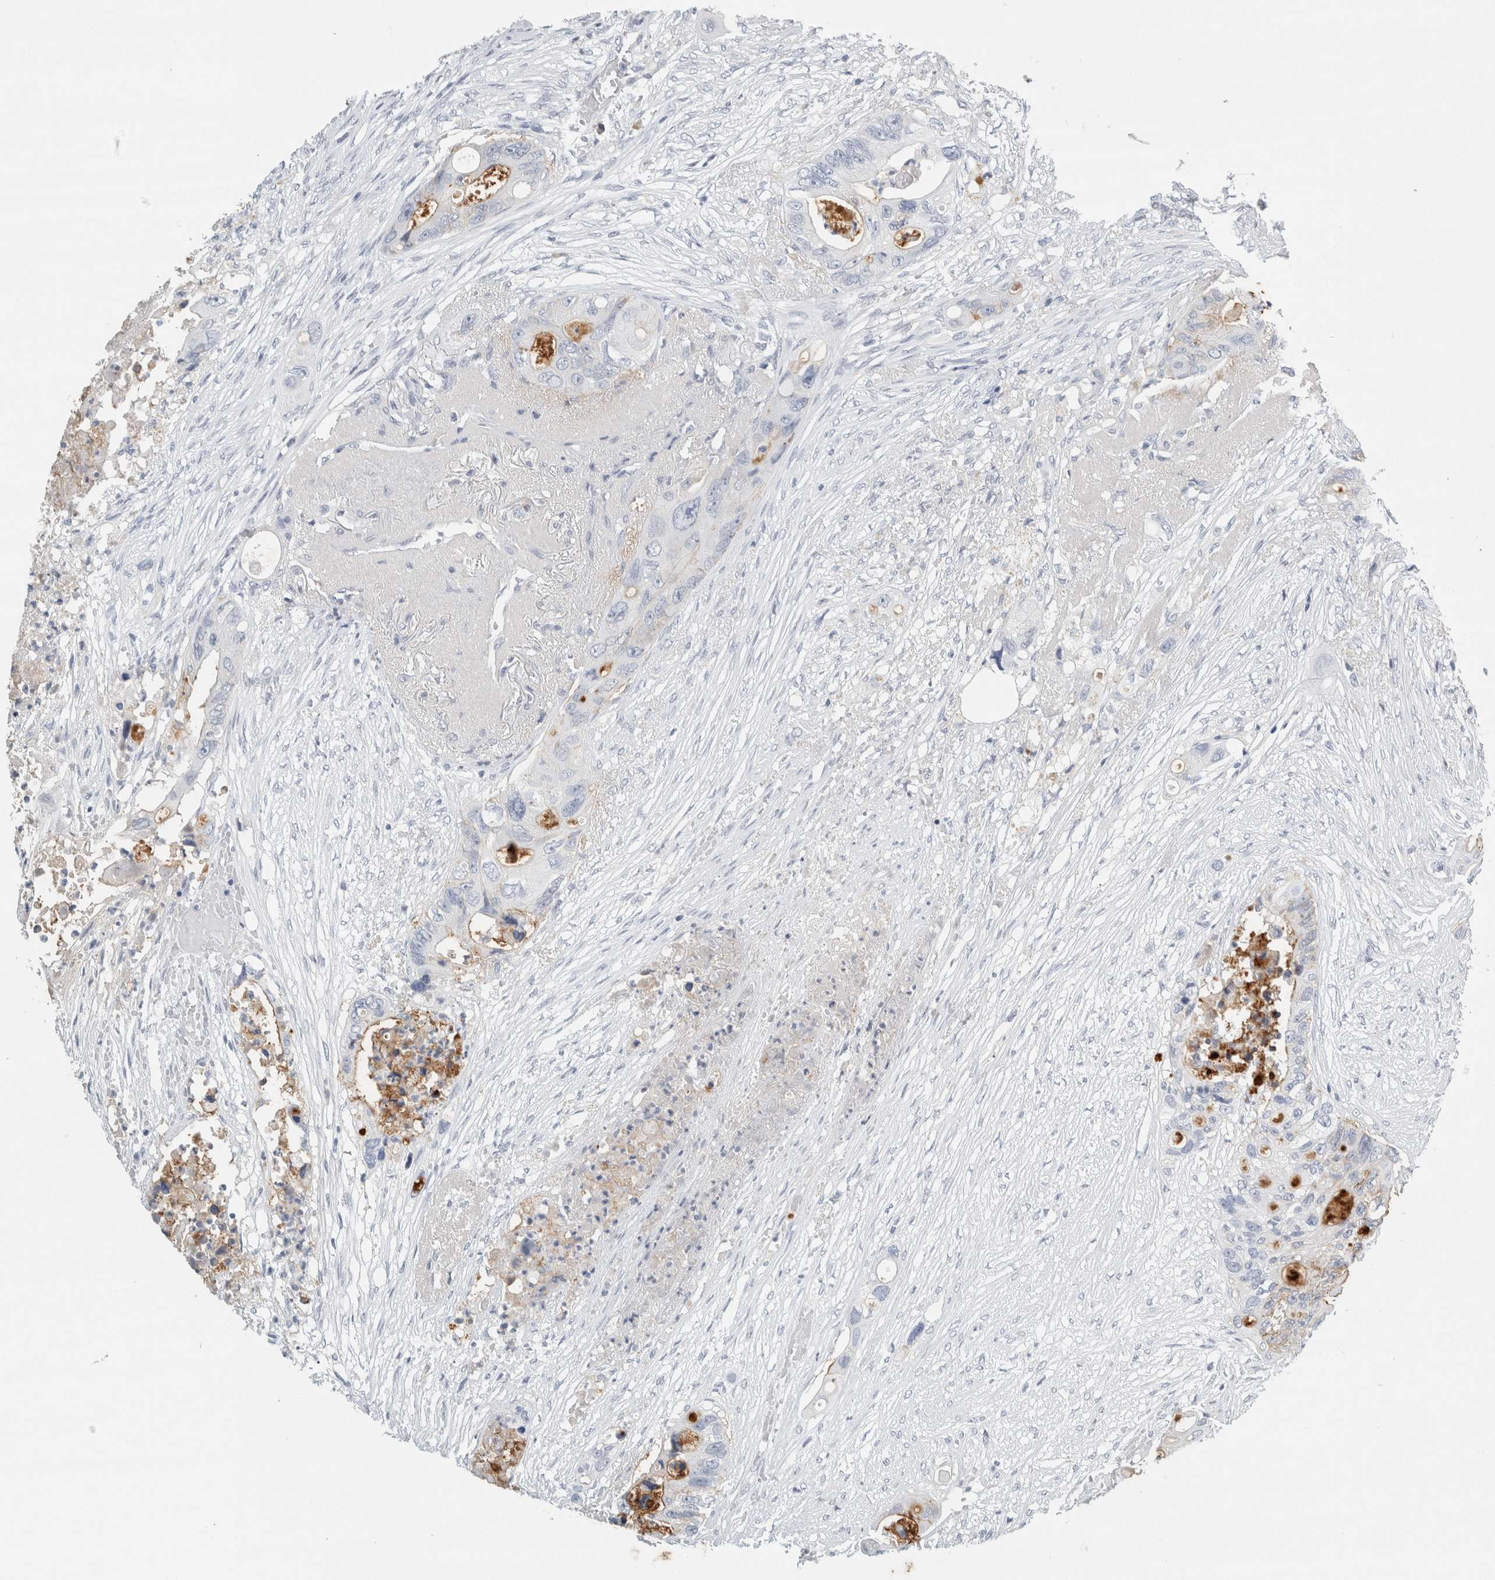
{"staining": {"intensity": "moderate", "quantity": "<25%", "location": "cytoplasmic/membranous"}, "tissue": "colorectal cancer", "cell_type": "Tumor cells", "image_type": "cancer", "snomed": [{"axis": "morphology", "description": "Adenocarcinoma, NOS"}, {"axis": "topography", "description": "Colon"}], "caption": "Protein expression by immunohistochemistry exhibits moderate cytoplasmic/membranous expression in about <25% of tumor cells in colorectal cancer (adenocarcinoma).", "gene": "TSPAN8", "patient": {"sex": "female", "age": 57}}